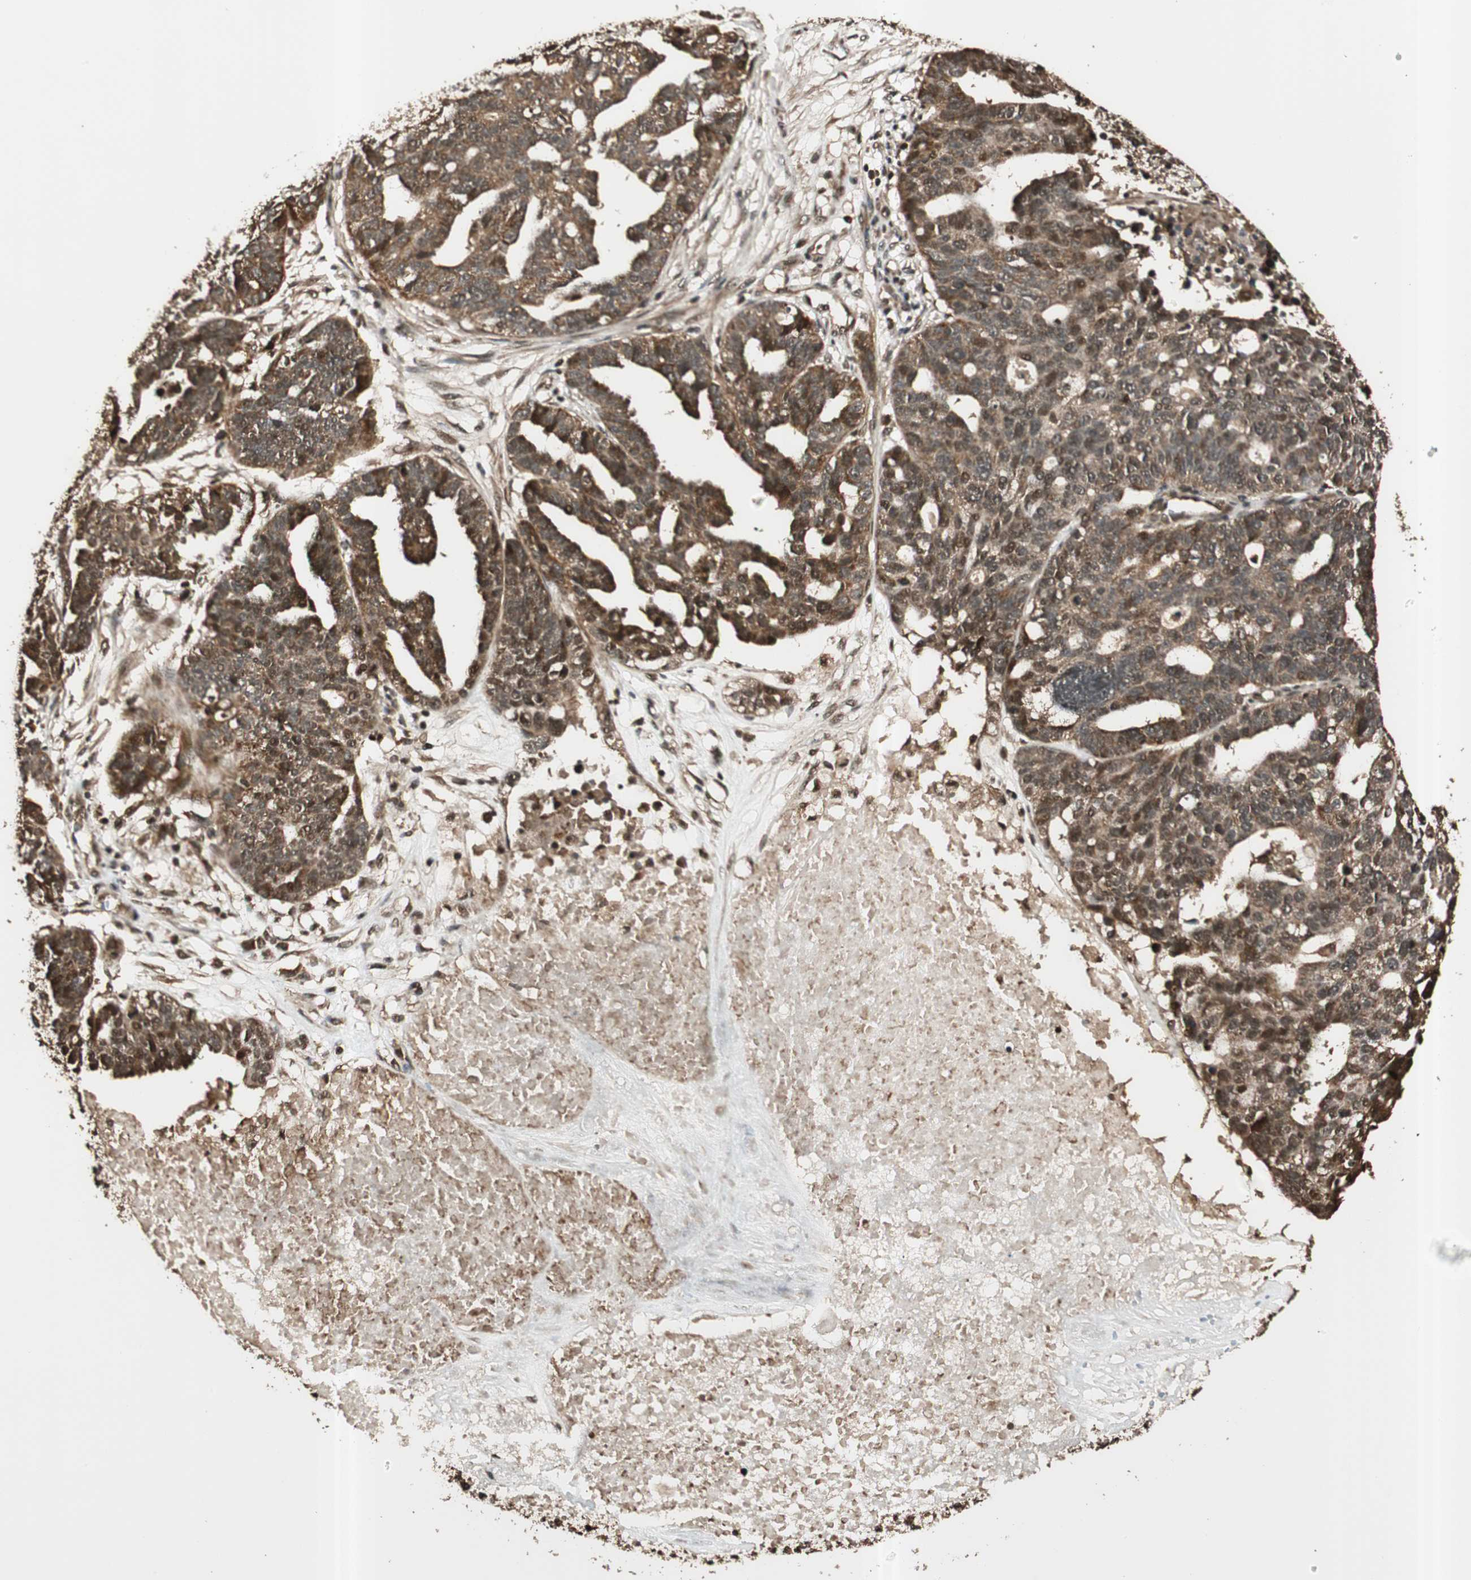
{"staining": {"intensity": "moderate", "quantity": ">75%", "location": "cytoplasmic/membranous,nuclear"}, "tissue": "ovarian cancer", "cell_type": "Tumor cells", "image_type": "cancer", "snomed": [{"axis": "morphology", "description": "Cystadenocarcinoma, serous, NOS"}, {"axis": "topography", "description": "Ovary"}], "caption": "Protein staining demonstrates moderate cytoplasmic/membranous and nuclear expression in about >75% of tumor cells in ovarian cancer (serous cystadenocarcinoma).", "gene": "ALKBH5", "patient": {"sex": "female", "age": 59}}